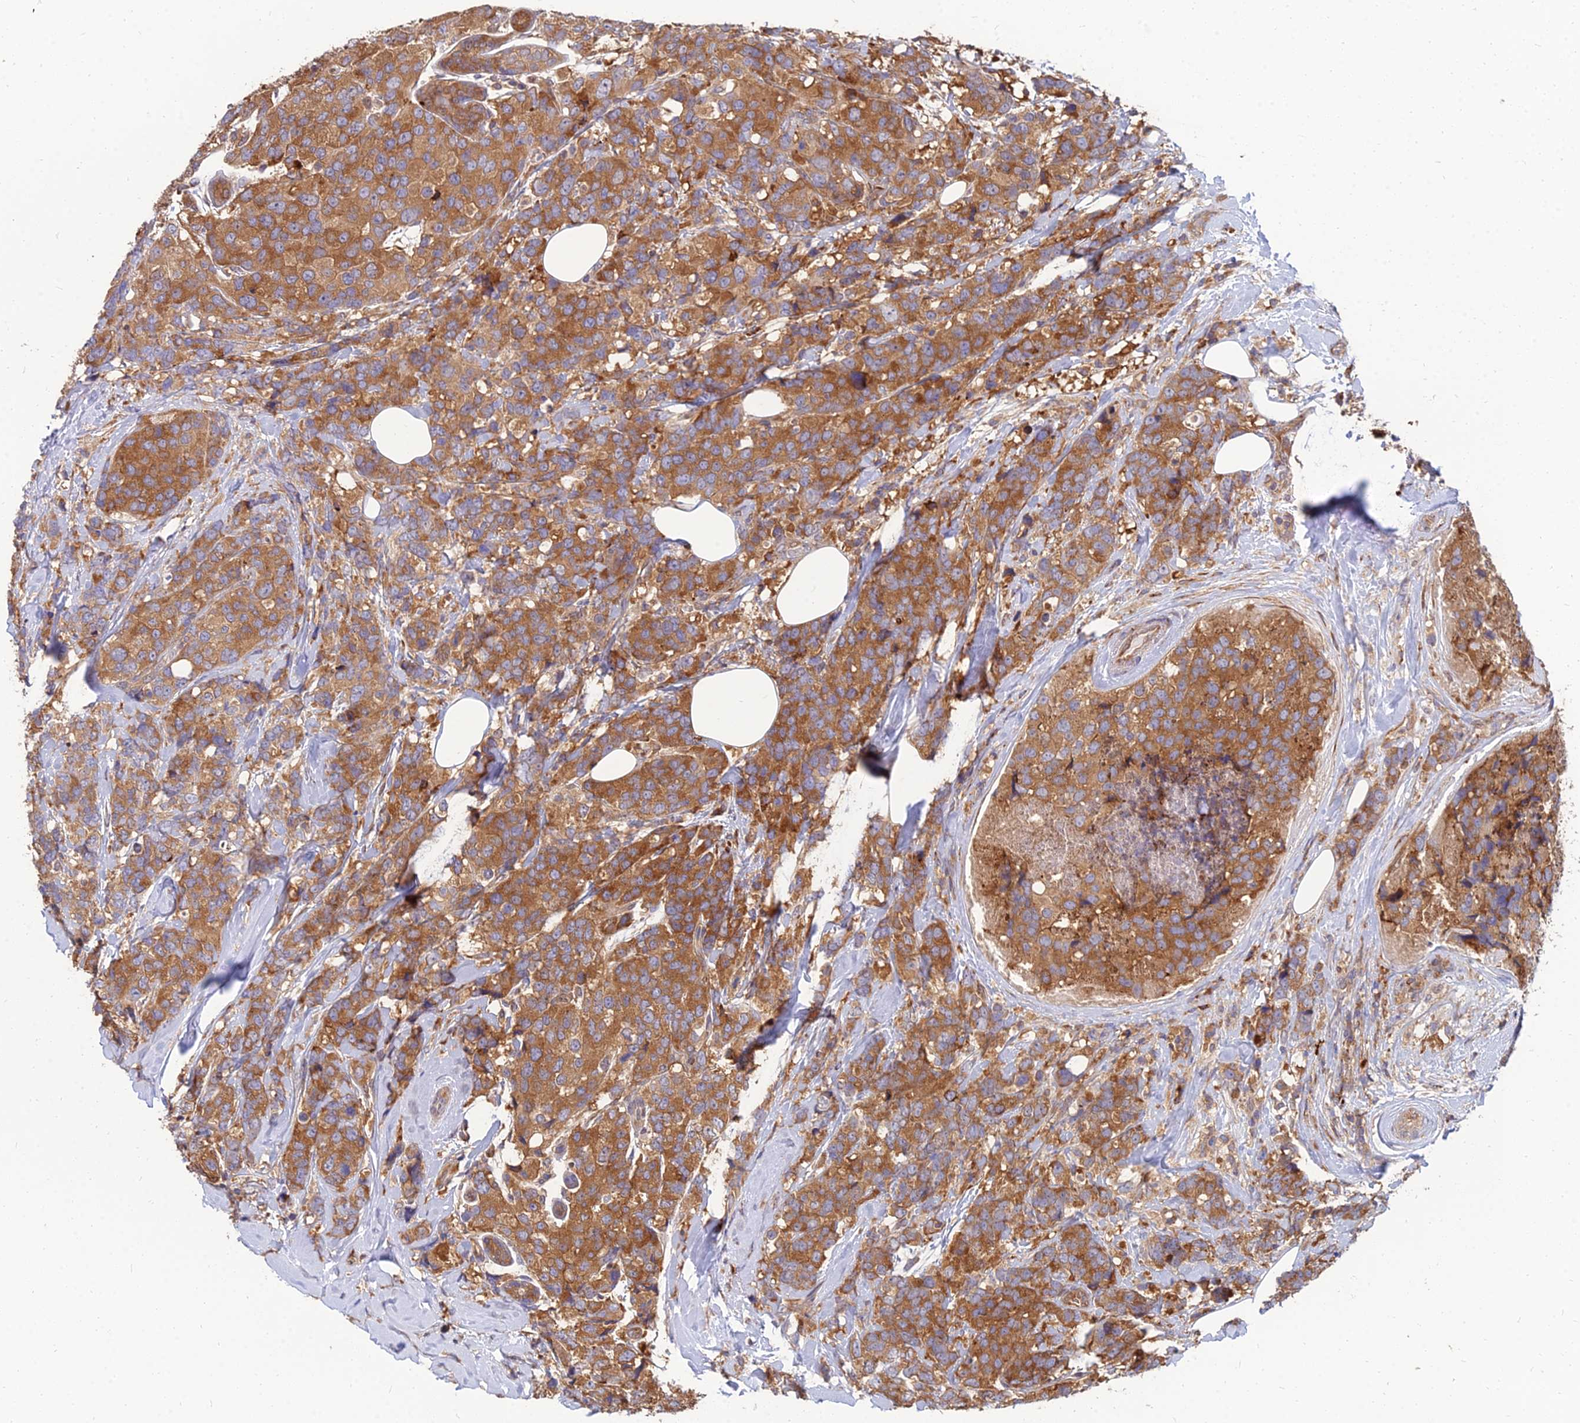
{"staining": {"intensity": "moderate", "quantity": ">75%", "location": "cytoplasmic/membranous"}, "tissue": "breast cancer", "cell_type": "Tumor cells", "image_type": "cancer", "snomed": [{"axis": "morphology", "description": "Lobular carcinoma"}, {"axis": "topography", "description": "Breast"}], "caption": "Immunohistochemical staining of human breast lobular carcinoma exhibits moderate cytoplasmic/membranous protein staining in about >75% of tumor cells.", "gene": "CCT6B", "patient": {"sex": "female", "age": 59}}